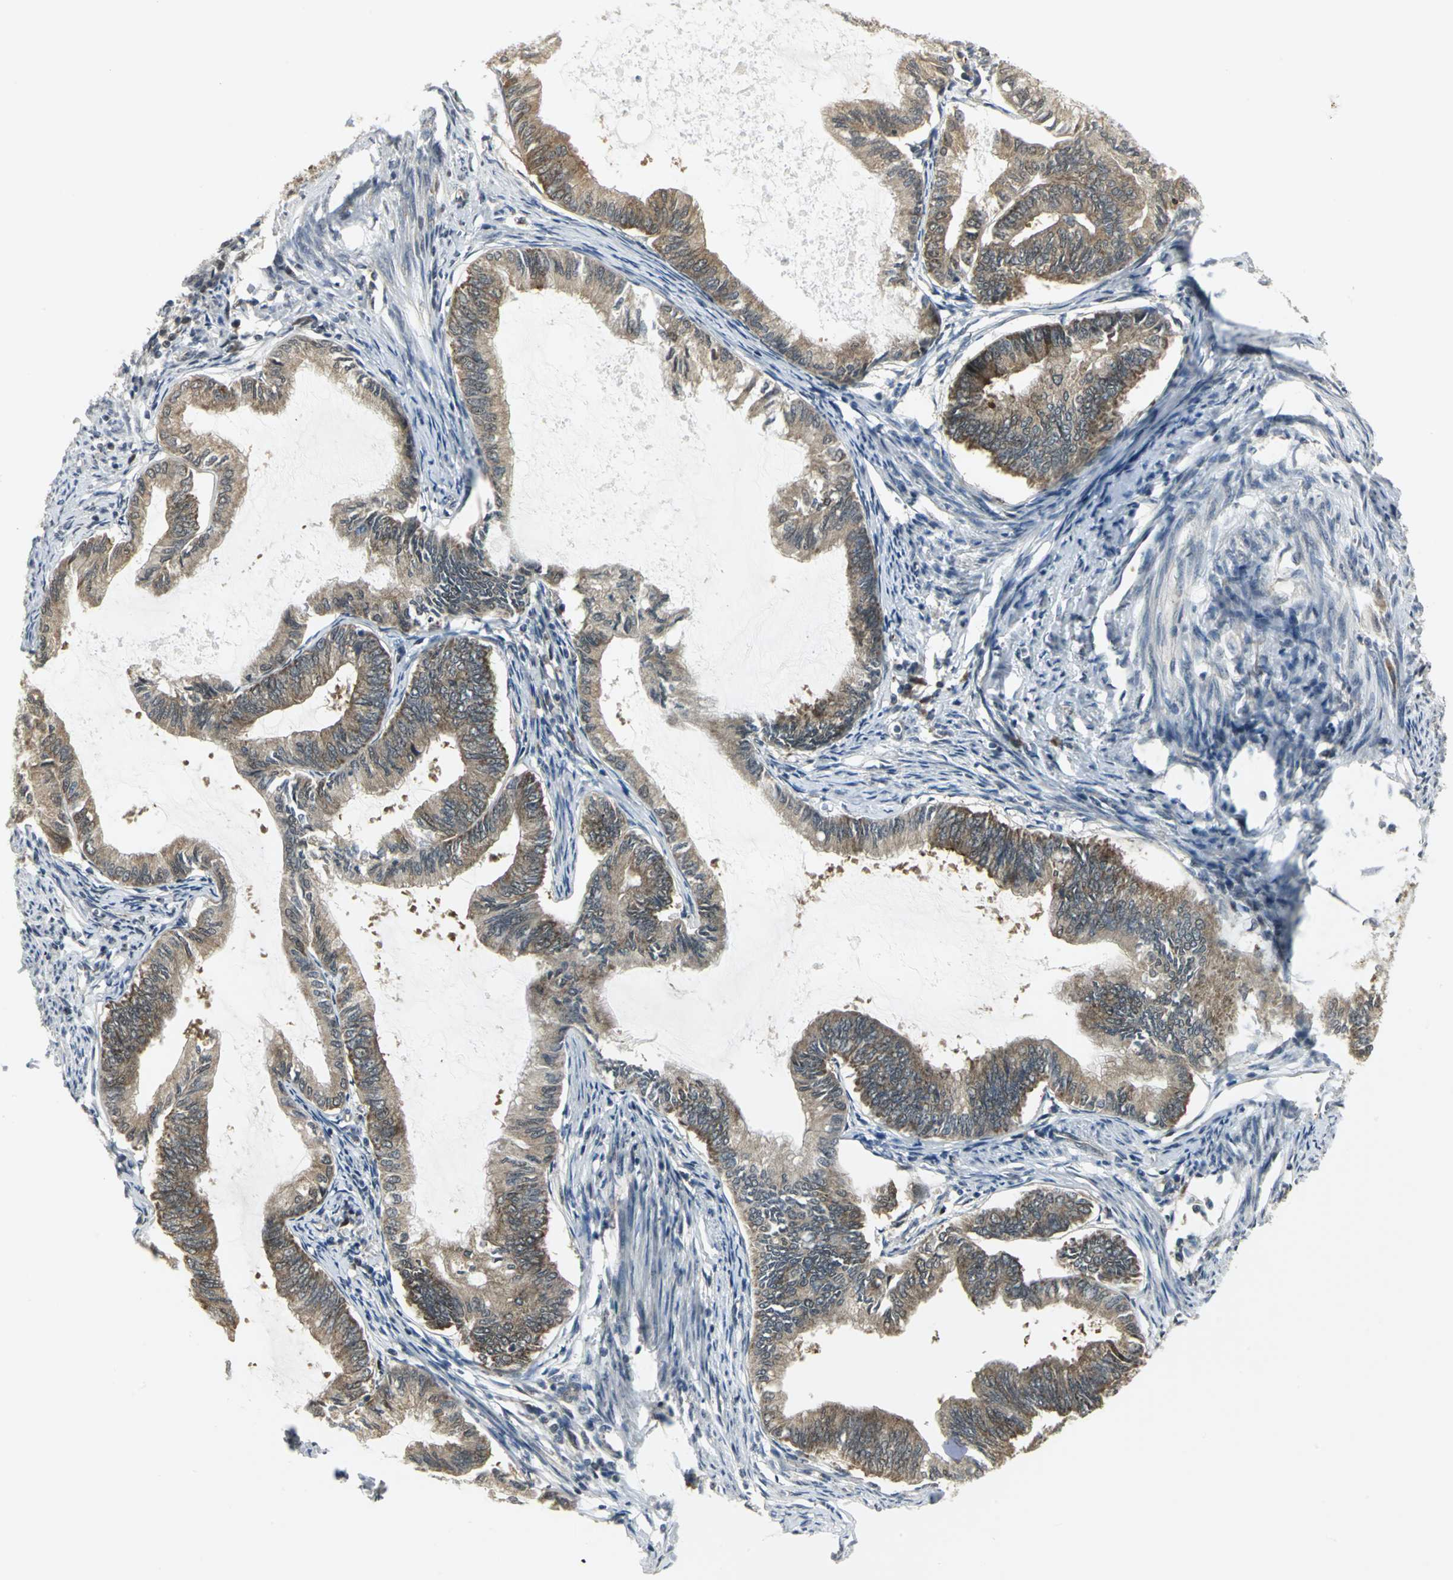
{"staining": {"intensity": "moderate", "quantity": ">75%", "location": "cytoplasmic/membranous"}, "tissue": "endometrial cancer", "cell_type": "Tumor cells", "image_type": "cancer", "snomed": [{"axis": "morphology", "description": "Adenocarcinoma, NOS"}, {"axis": "topography", "description": "Endometrium"}], "caption": "This is an image of immunohistochemistry staining of endometrial adenocarcinoma, which shows moderate expression in the cytoplasmic/membranous of tumor cells.", "gene": "PSMC4", "patient": {"sex": "female", "age": 86}}